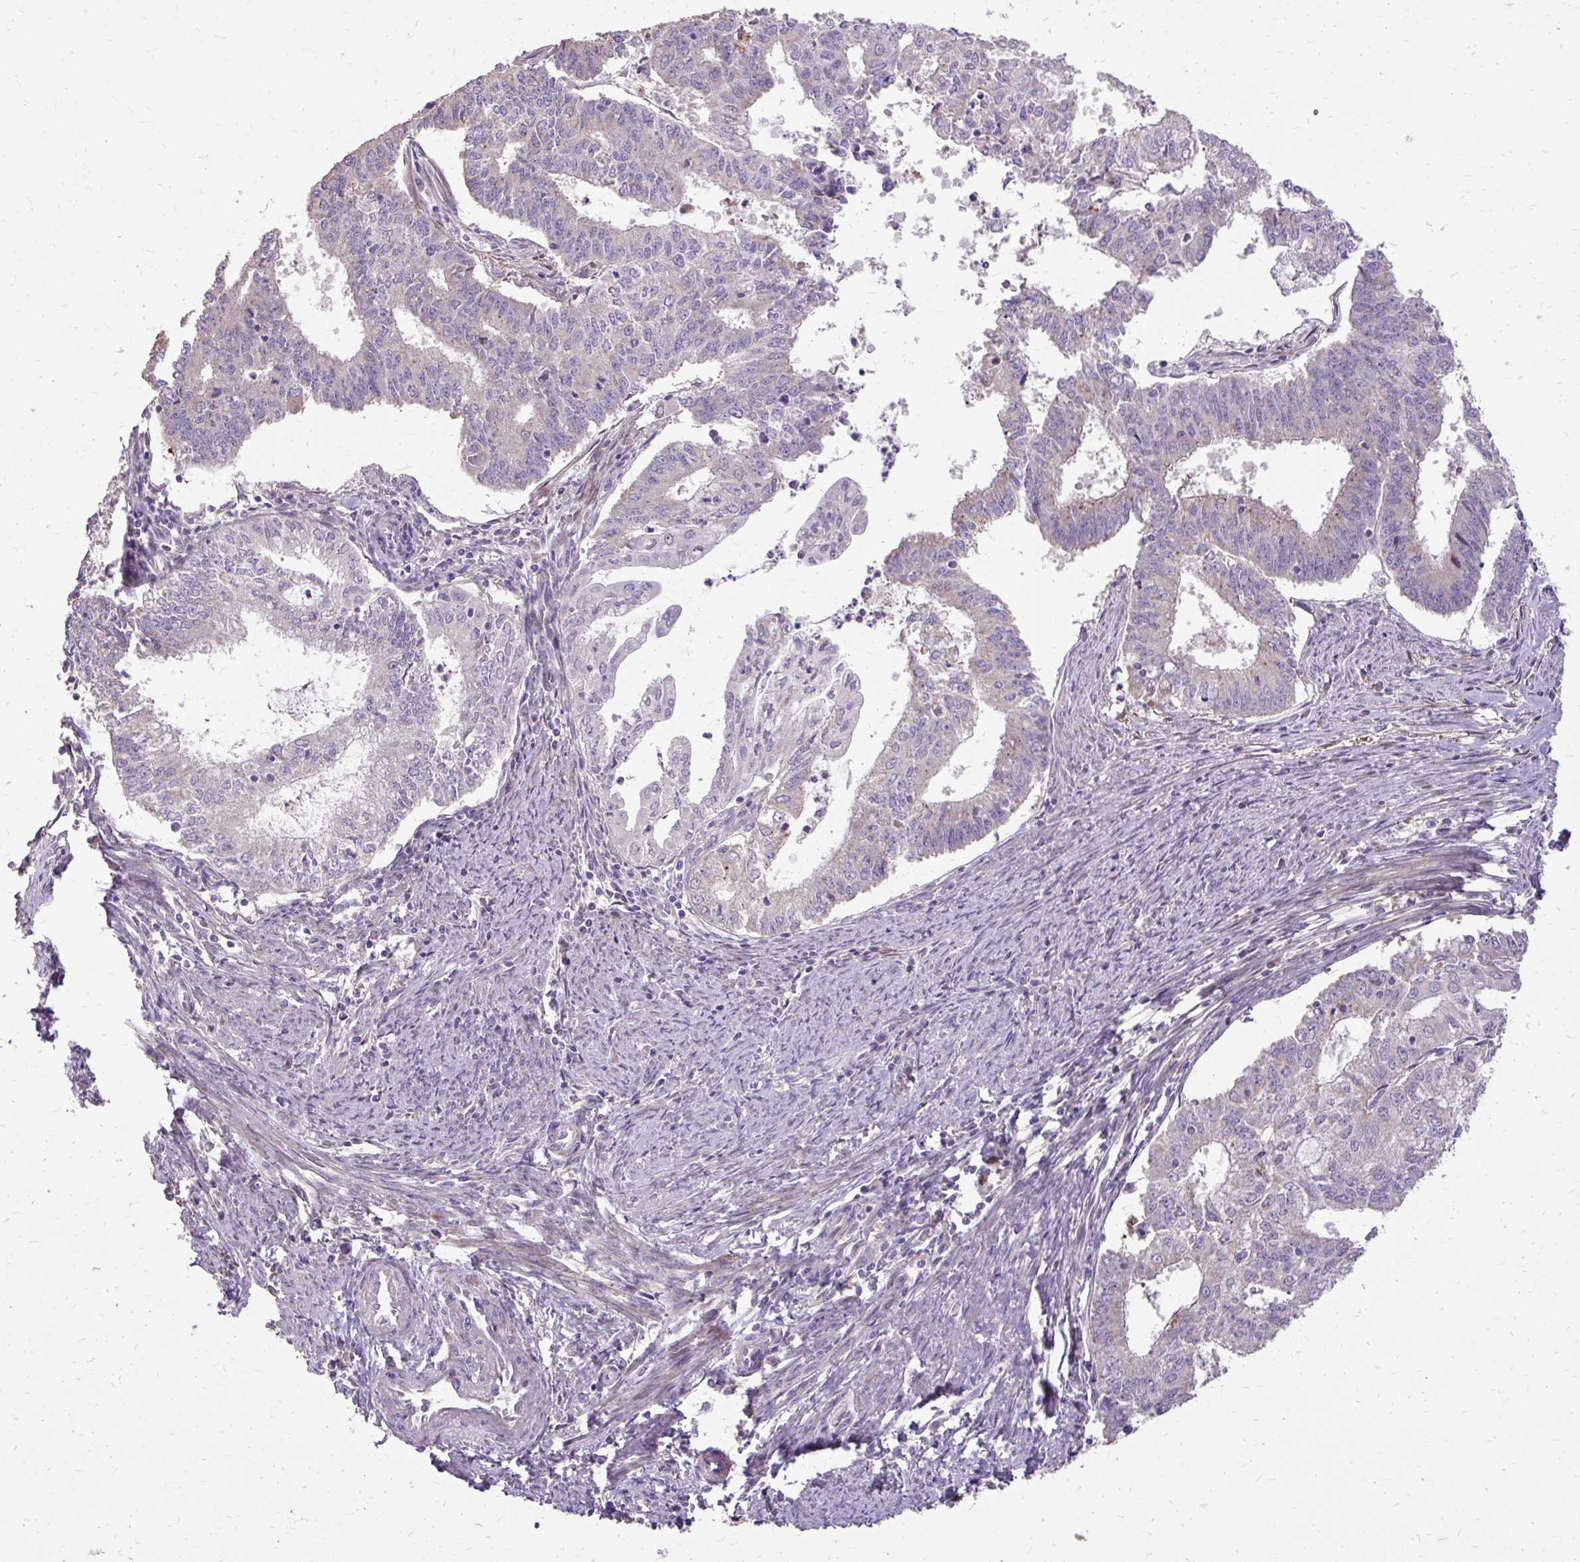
{"staining": {"intensity": "negative", "quantity": "none", "location": "none"}, "tissue": "endometrial cancer", "cell_type": "Tumor cells", "image_type": "cancer", "snomed": [{"axis": "morphology", "description": "Adenocarcinoma, NOS"}, {"axis": "topography", "description": "Endometrium"}], "caption": "High power microscopy micrograph of an immunohistochemistry photomicrograph of endometrial cancer (adenocarcinoma), revealing no significant positivity in tumor cells.", "gene": "MYORG", "patient": {"sex": "female", "age": 61}}